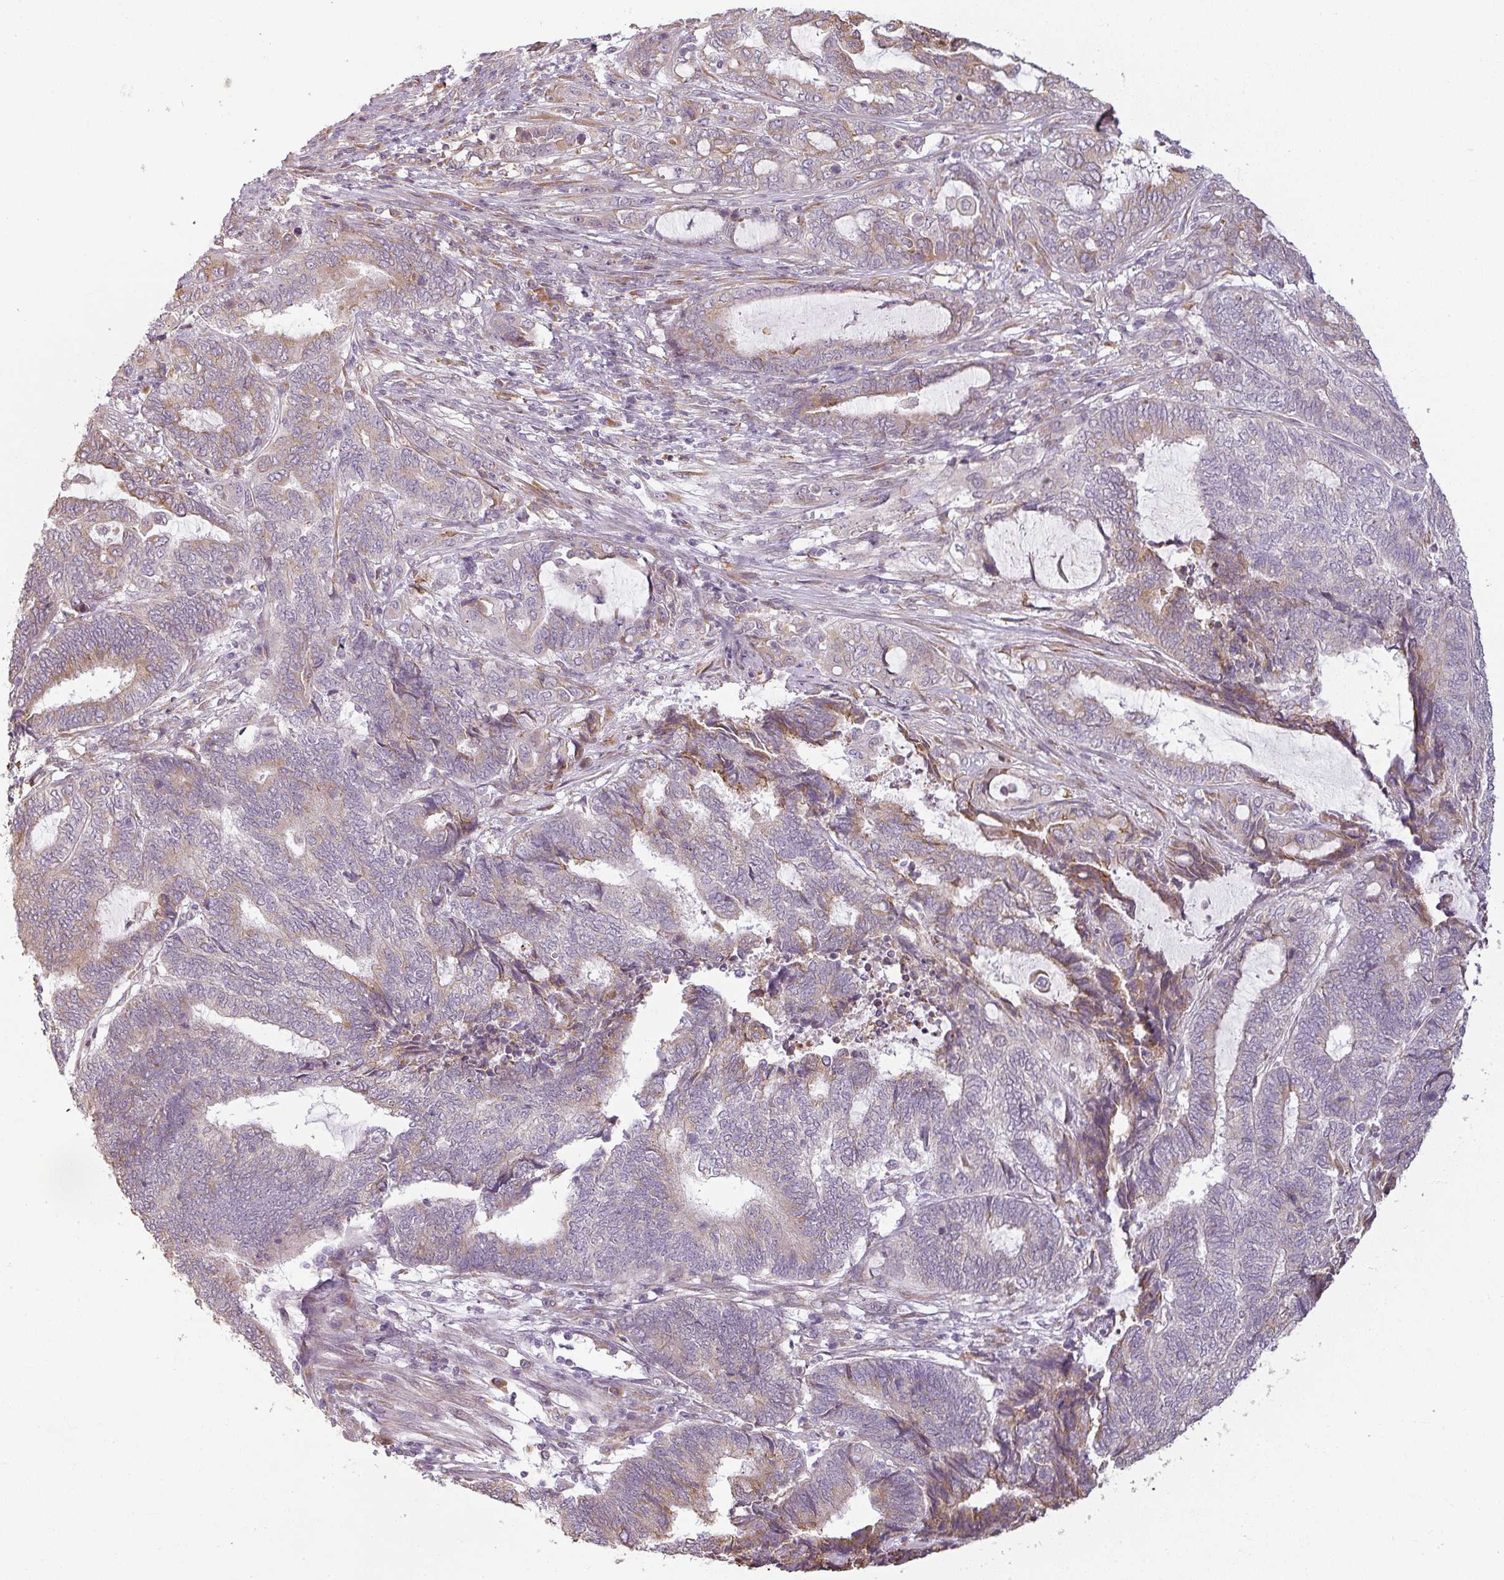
{"staining": {"intensity": "weak", "quantity": "<25%", "location": "cytoplasmic/membranous"}, "tissue": "endometrial cancer", "cell_type": "Tumor cells", "image_type": "cancer", "snomed": [{"axis": "morphology", "description": "Adenocarcinoma, NOS"}, {"axis": "topography", "description": "Uterus"}, {"axis": "topography", "description": "Endometrium"}], "caption": "Immunohistochemistry histopathology image of adenocarcinoma (endometrial) stained for a protein (brown), which demonstrates no positivity in tumor cells.", "gene": "CCDC144A", "patient": {"sex": "female", "age": 70}}